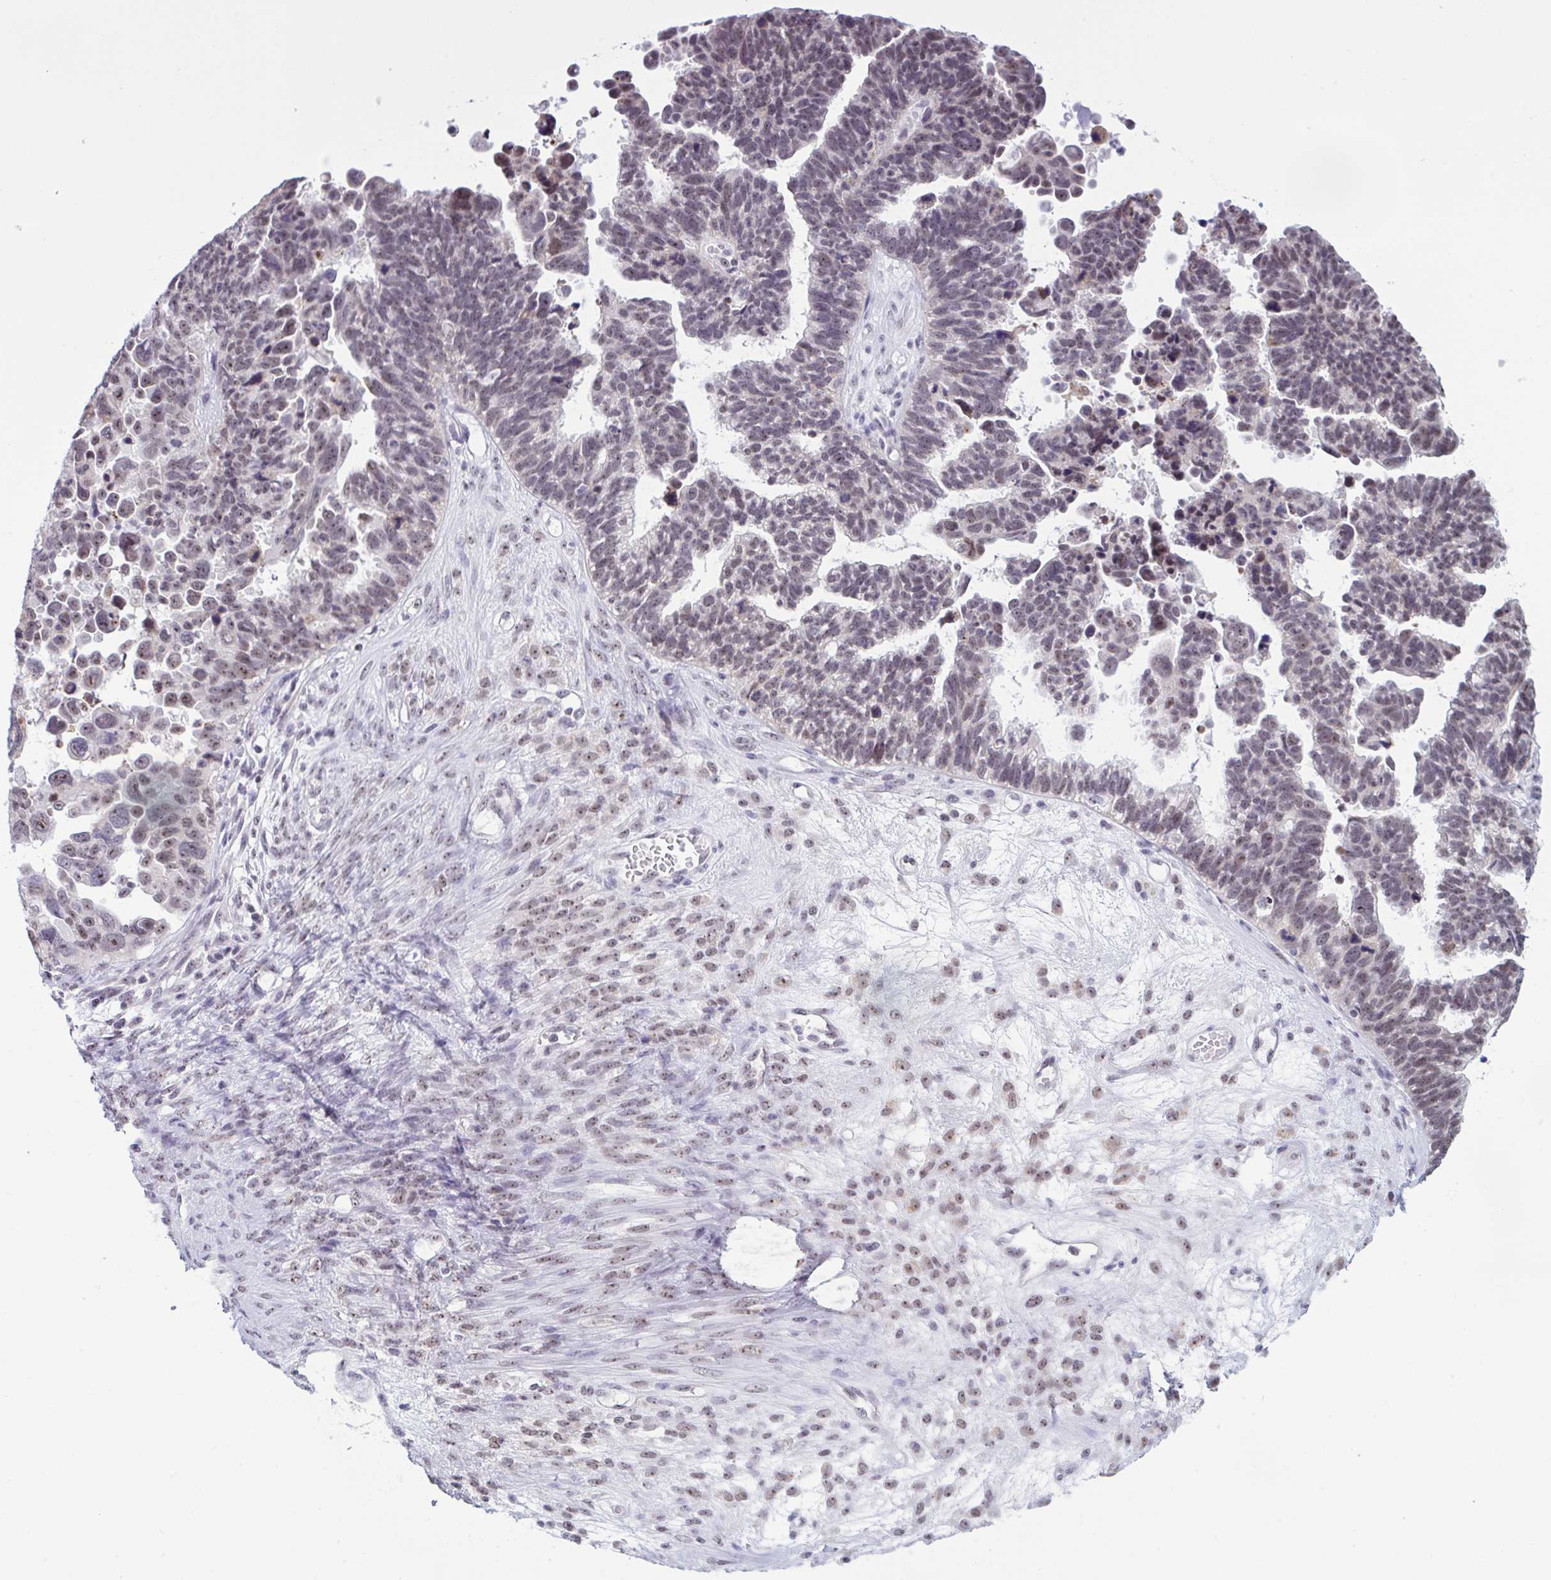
{"staining": {"intensity": "weak", "quantity": ">75%", "location": "nuclear"}, "tissue": "ovarian cancer", "cell_type": "Tumor cells", "image_type": "cancer", "snomed": [{"axis": "morphology", "description": "Cystadenocarcinoma, serous, NOS"}, {"axis": "topography", "description": "Ovary"}], "caption": "A histopathology image of human serous cystadenocarcinoma (ovarian) stained for a protein shows weak nuclear brown staining in tumor cells.", "gene": "TGM6", "patient": {"sex": "female", "age": 60}}